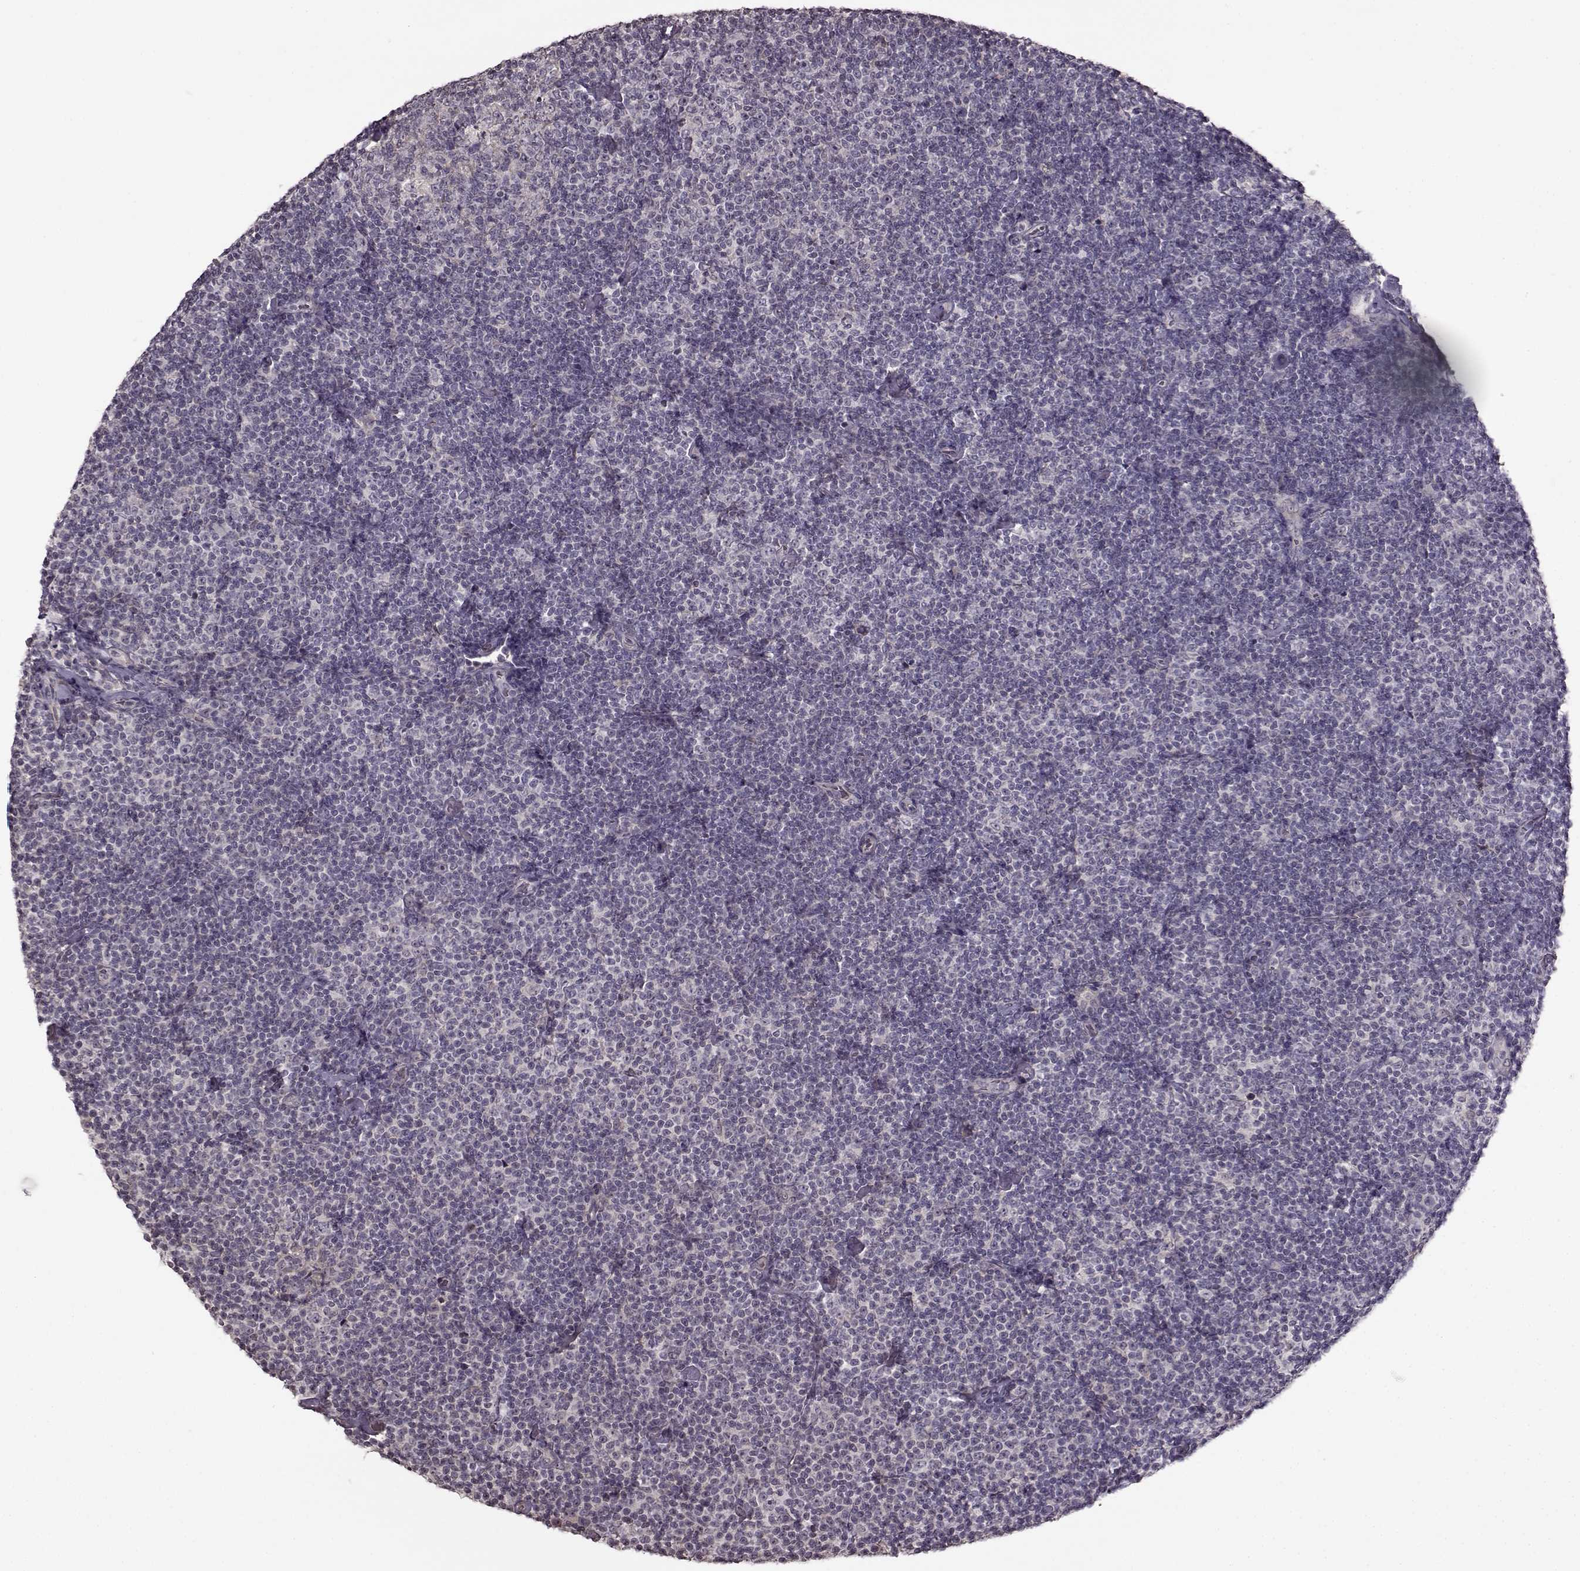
{"staining": {"intensity": "negative", "quantity": "none", "location": "none"}, "tissue": "lymphoma", "cell_type": "Tumor cells", "image_type": "cancer", "snomed": [{"axis": "morphology", "description": "Malignant lymphoma, non-Hodgkin's type, Low grade"}, {"axis": "topography", "description": "Lymph node"}], "caption": "Lymphoma stained for a protein using immunohistochemistry (IHC) demonstrates no staining tumor cells.", "gene": "FSHB", "patient": {"sex": "male", "age": 81}}